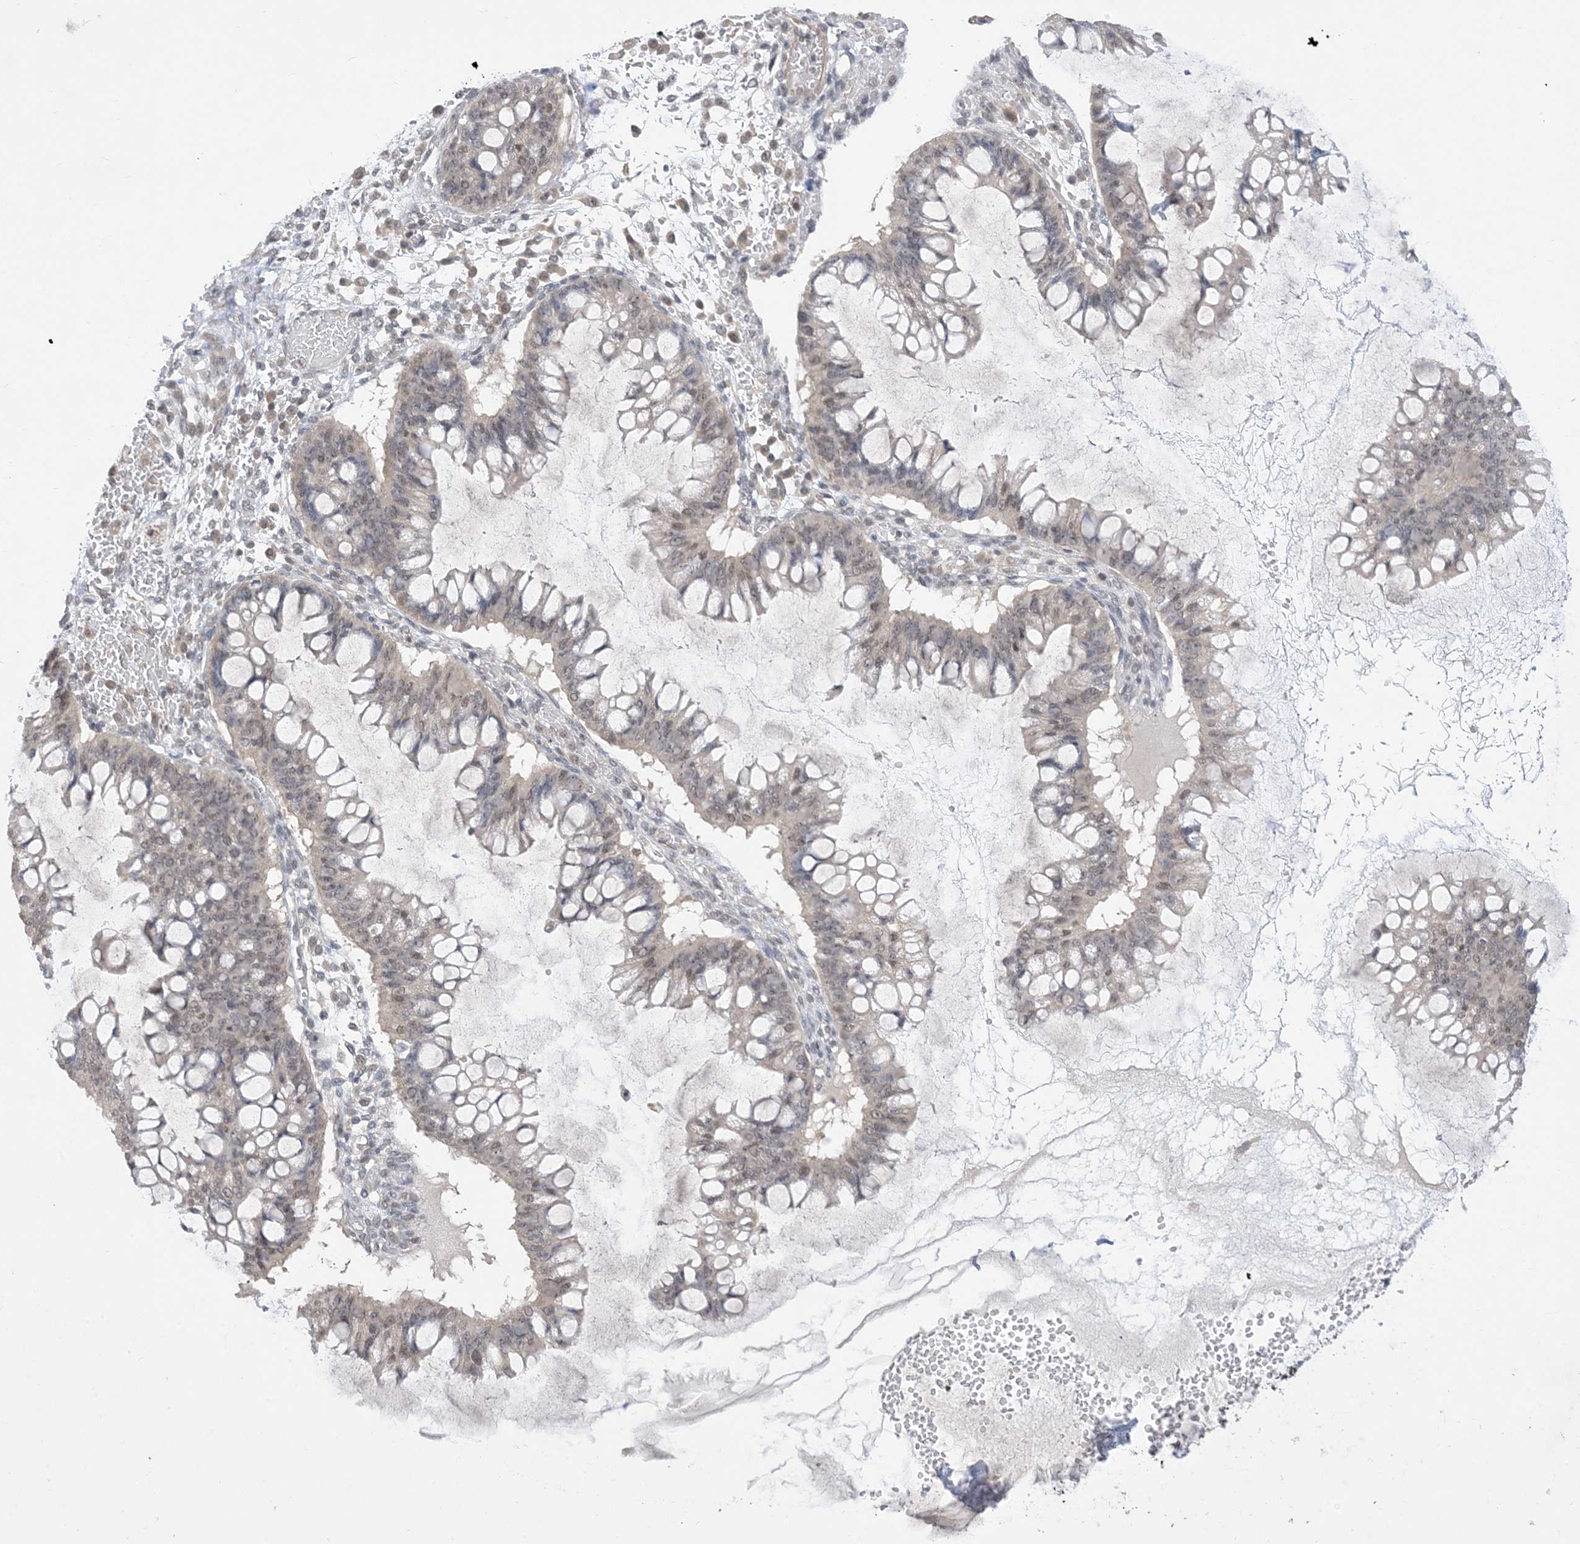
{"staining": {"intensity": "negative", "quantity": "none", "location": "none"}, "tissue": "ovarian cancer", "cell_type": "Tumor cells", "image_type": "cancer", "snomed": [{"axis": "morphology", "description": "Cystadenocarcinoma, mucinous, NOS"}, {"axis": "topography", "description": "Ovary"}], "caption": "Immunohistochemical staining of mucinous cystadenocarcinoma (ovarian) displays no significant staining in tumor cells.", "gene": "RANBP9", "patient": {"sex": "female", "age": 73}}